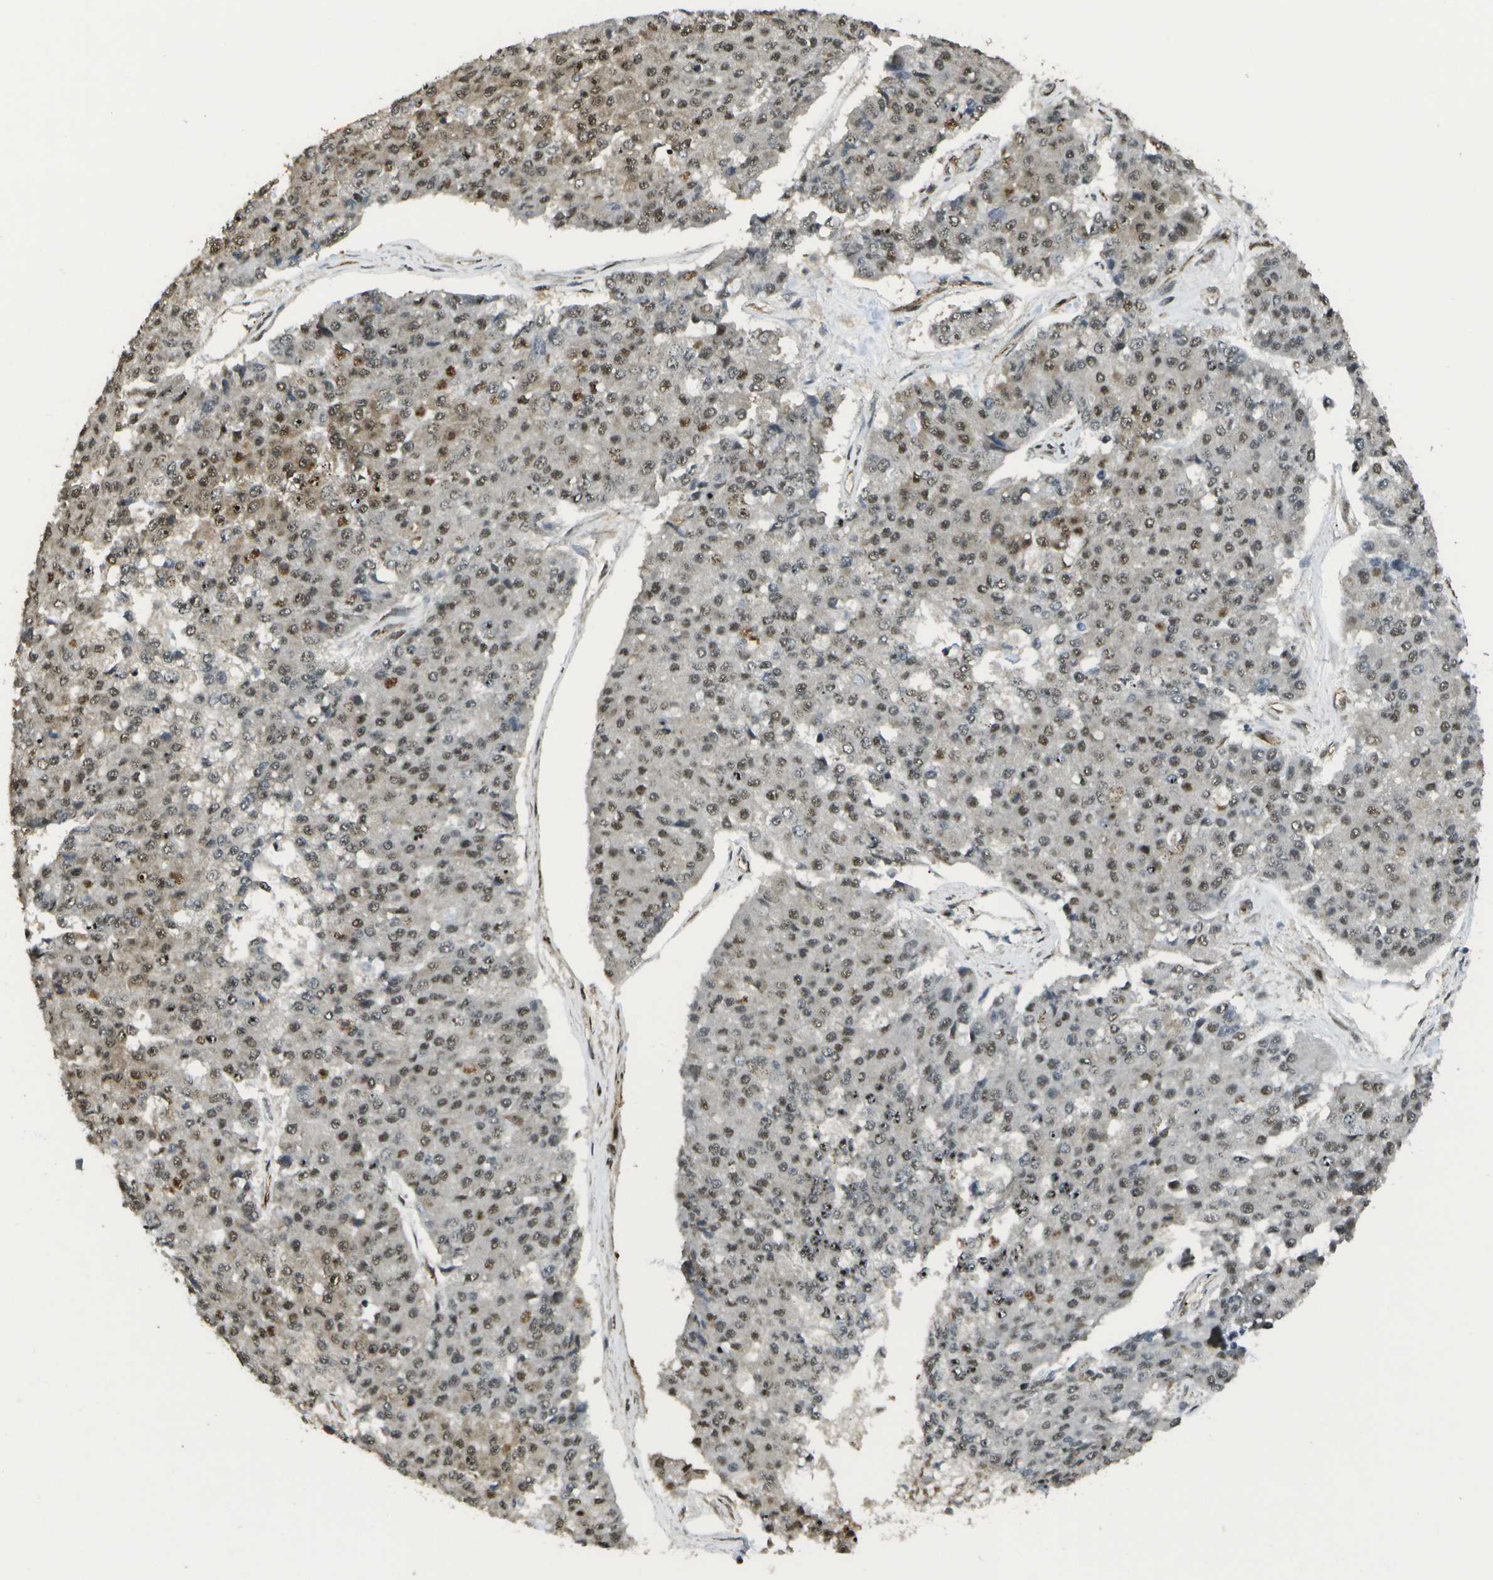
{"staining": {"intensity": "moderate", "quantity": ">75%", "location": "nuclear"}, "tissue": "pancreatic cancer", "cell_type": "Tumor cells", "image_type": "cancer", "snomed": [{"axis": "morphology", "description": "Adenocarcinoma, NOS"}, {"axis": "topography", "description": "Pancreas"}], "caption": "Human pancreatic cancer (adenocarcinoma) stained for a protein (brown) shows moderate nuclear positive staining in about >75% of tumor cells.", "gene": "KAT5", "patient": {"sex": "male", "age": 50}}